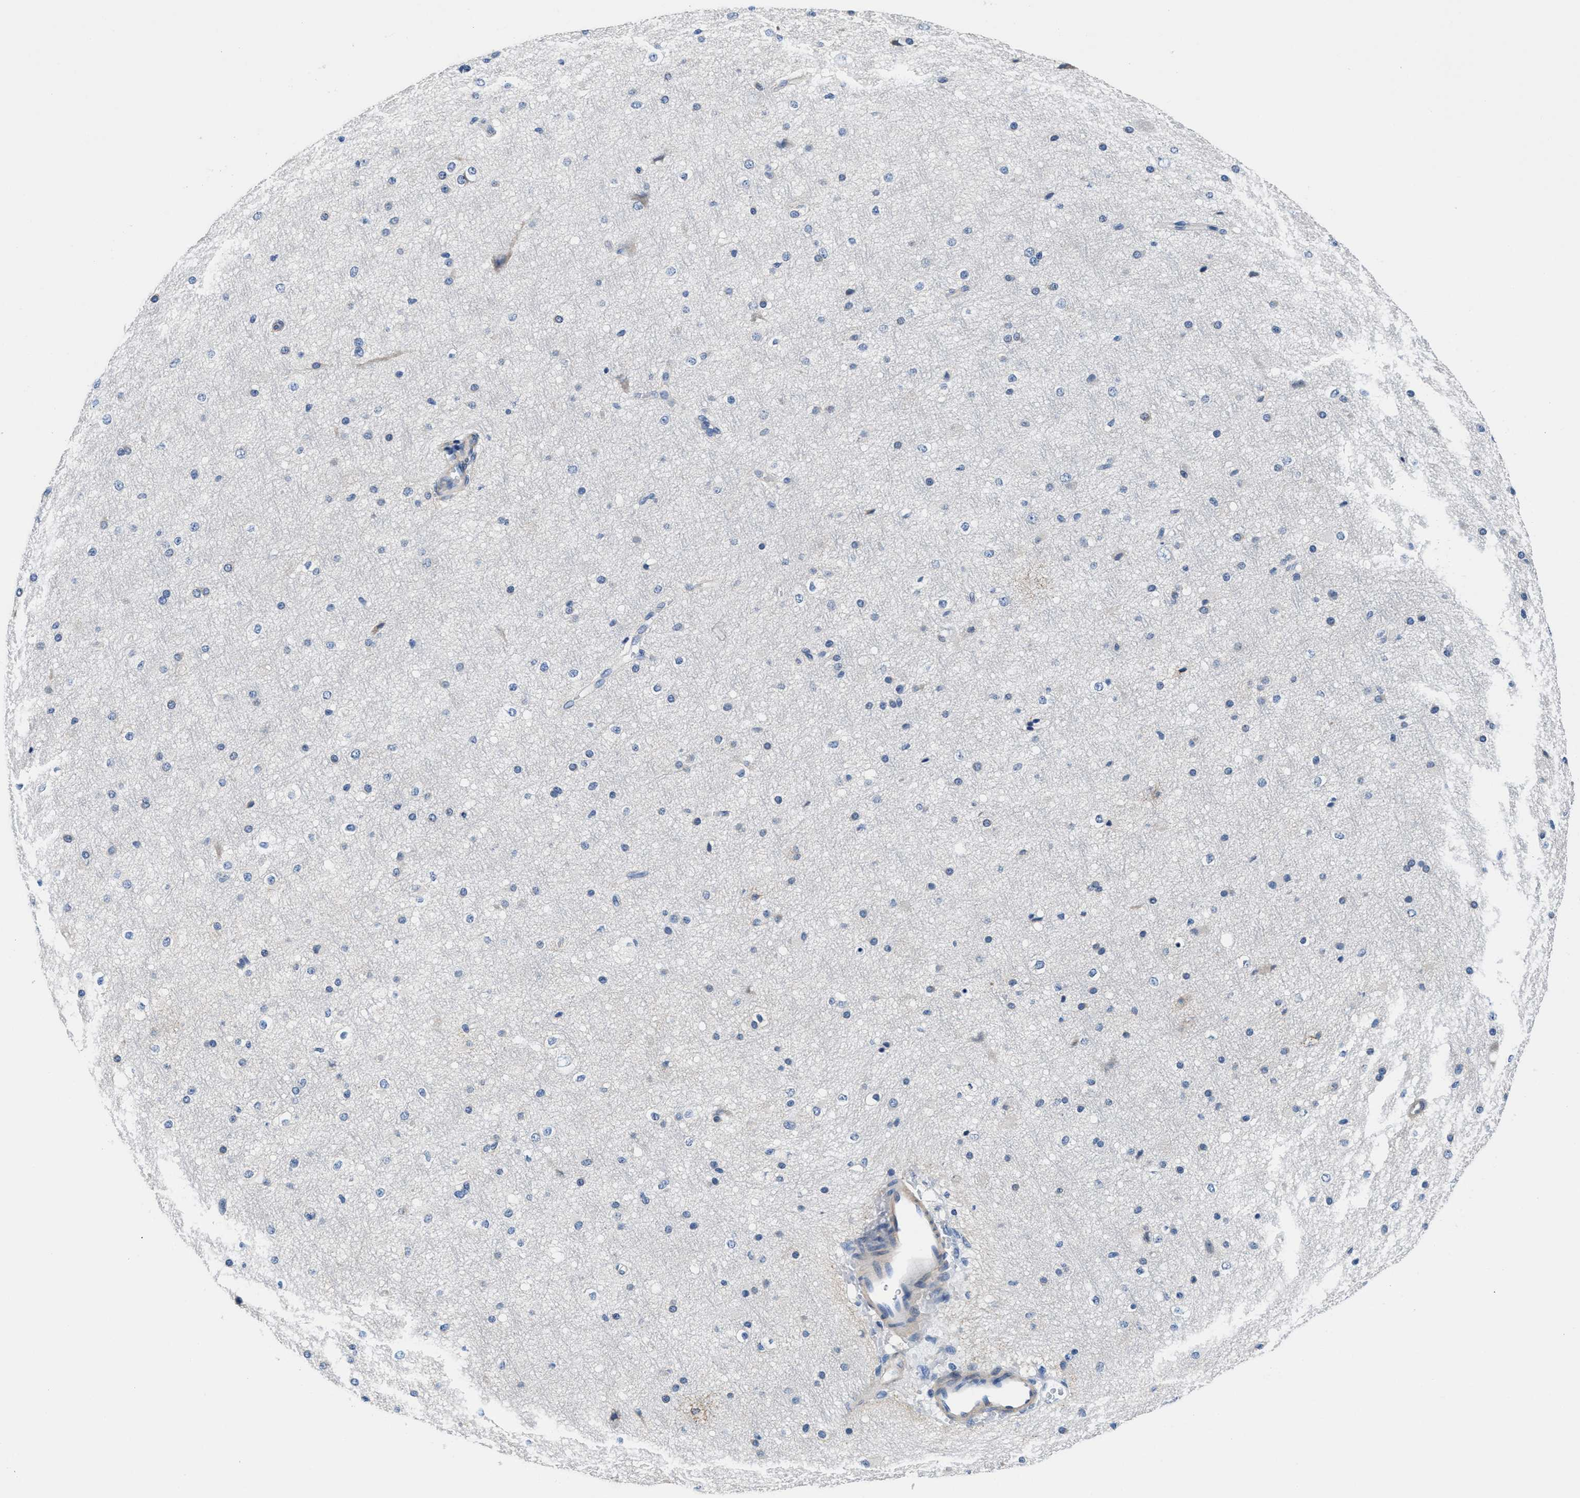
{"staining": {"intensity": "negative", "quantity": "none", "location": "none"}, "tissue": "cerebral cortex", "cell_type": "Endothelial cells", "image_type": "normal", "snomed": [{"axis": "morphology", "description": "Normal tissue, NOS"}, {"axis": "morphology", "description": "Developmental malformation"}, {"axis": "topography", "description": "Cerebral cortex"}], "caption": "Immunohistochemistry image of normal cerebral cortex stained for a protein (brown), which displays no positivity in endothelial cells.", "gene": "MYH3", "patient": {"sex": "female", "age": 30}}